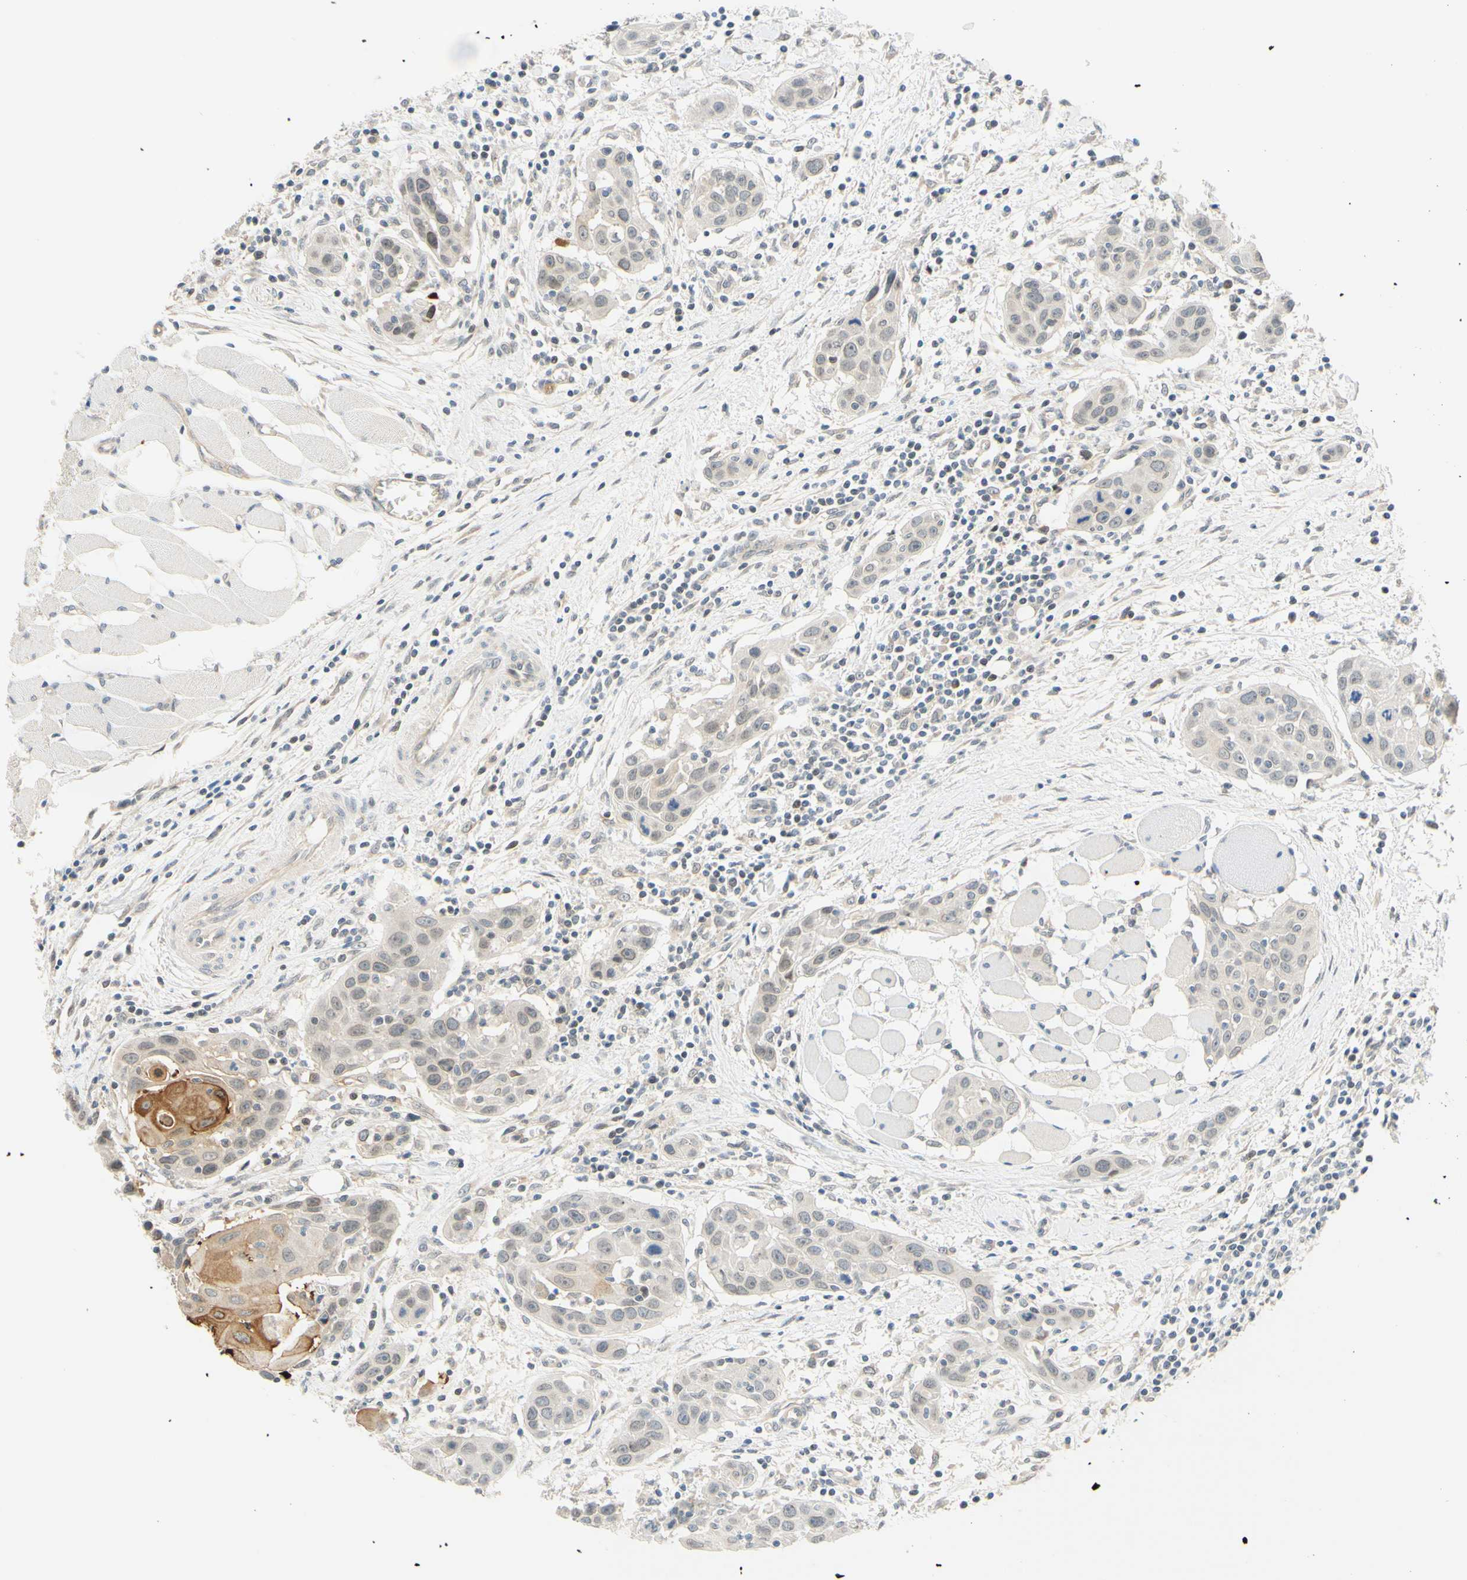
{"staining": {"intensity": "moderate", "quantity": "<25%", "location": "cytoplasmic/membranous"}, "tissue": "head and neck cancer", "cell_type": "Tumor cells", "image_type": "cancer", "snomed": [{"axis": "morphology", "description": "Squamous cell carcinoma, NOS"}, {"axis": "topography", "description": "Oral tissue"}, {"axis": "topography", "description": "Head-Neck"}], "caption": "An immunohistochemistry photomicrograph of neoplastic tissue is shown. Protein staining in brown labels moderate cytoplasmic/membranous positivity in head and neck cancer (squamous cell carcinoma) within tumor cells.", "gene": "C2CD2L", "patient": {"sex": "female", "age": 50}}